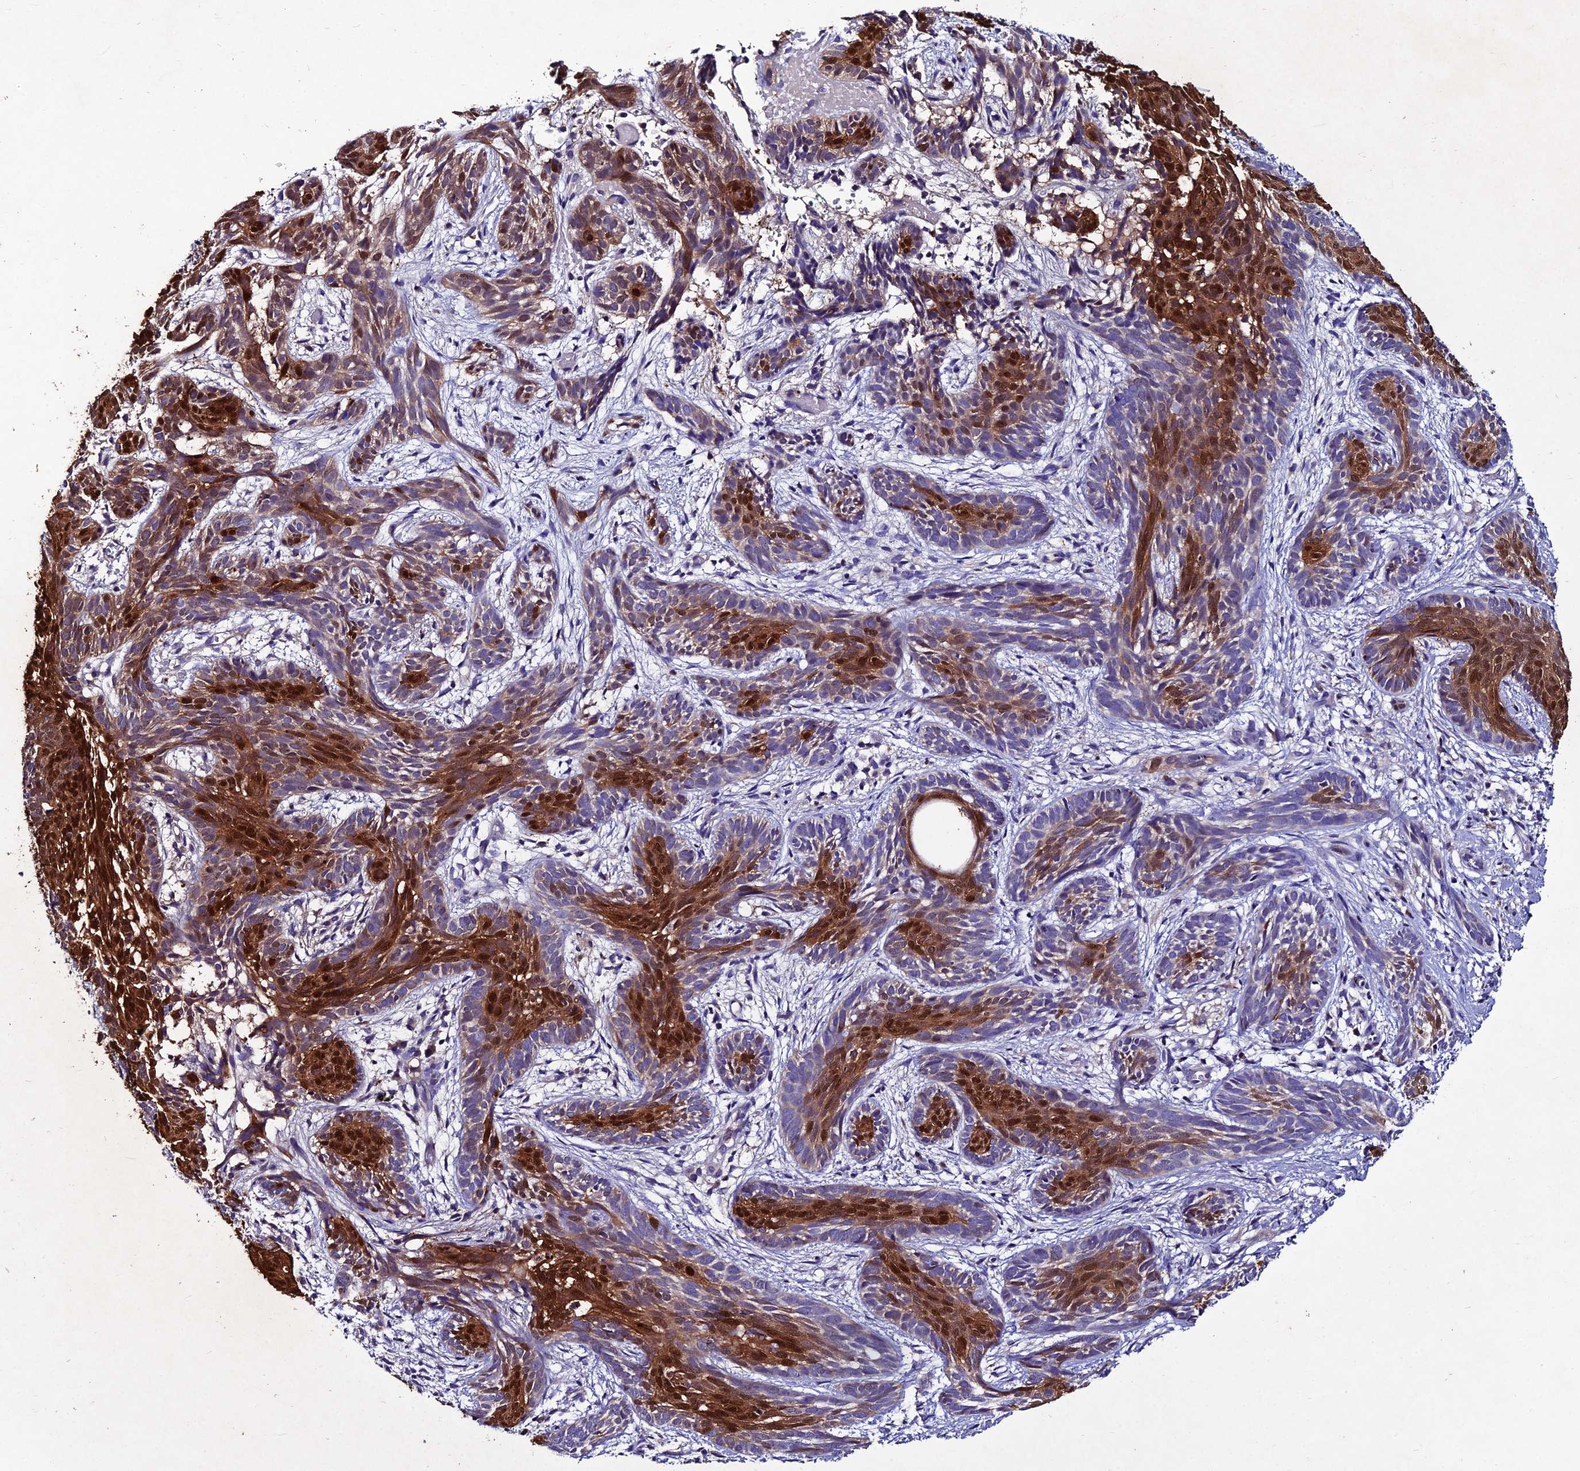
{"staining": {"intensity": "strong", "quantity": "25%-75%", "location": "cytoplasmic/membranous,nuclear"}, "tissue": "skin cancer", "cell_type": "Tumor cells", "image_type": "cancer", "snomed": [{"axis": "morphology", "description": "Basal cell carcinoma"}, {"axis": "topography", "description": "Skin"}], "caption": "This histopathology image exhibits skin basal cell carcinoma stained with immunohistochemistry to label a protein in brown. The cytoplasmic/membranous and nuclear of tumor cells show strong positivity for the protein. Nuclei are counter-stained blue.", "gene": "LGALS7", "patient": {"sex": "female", "age": 81}}